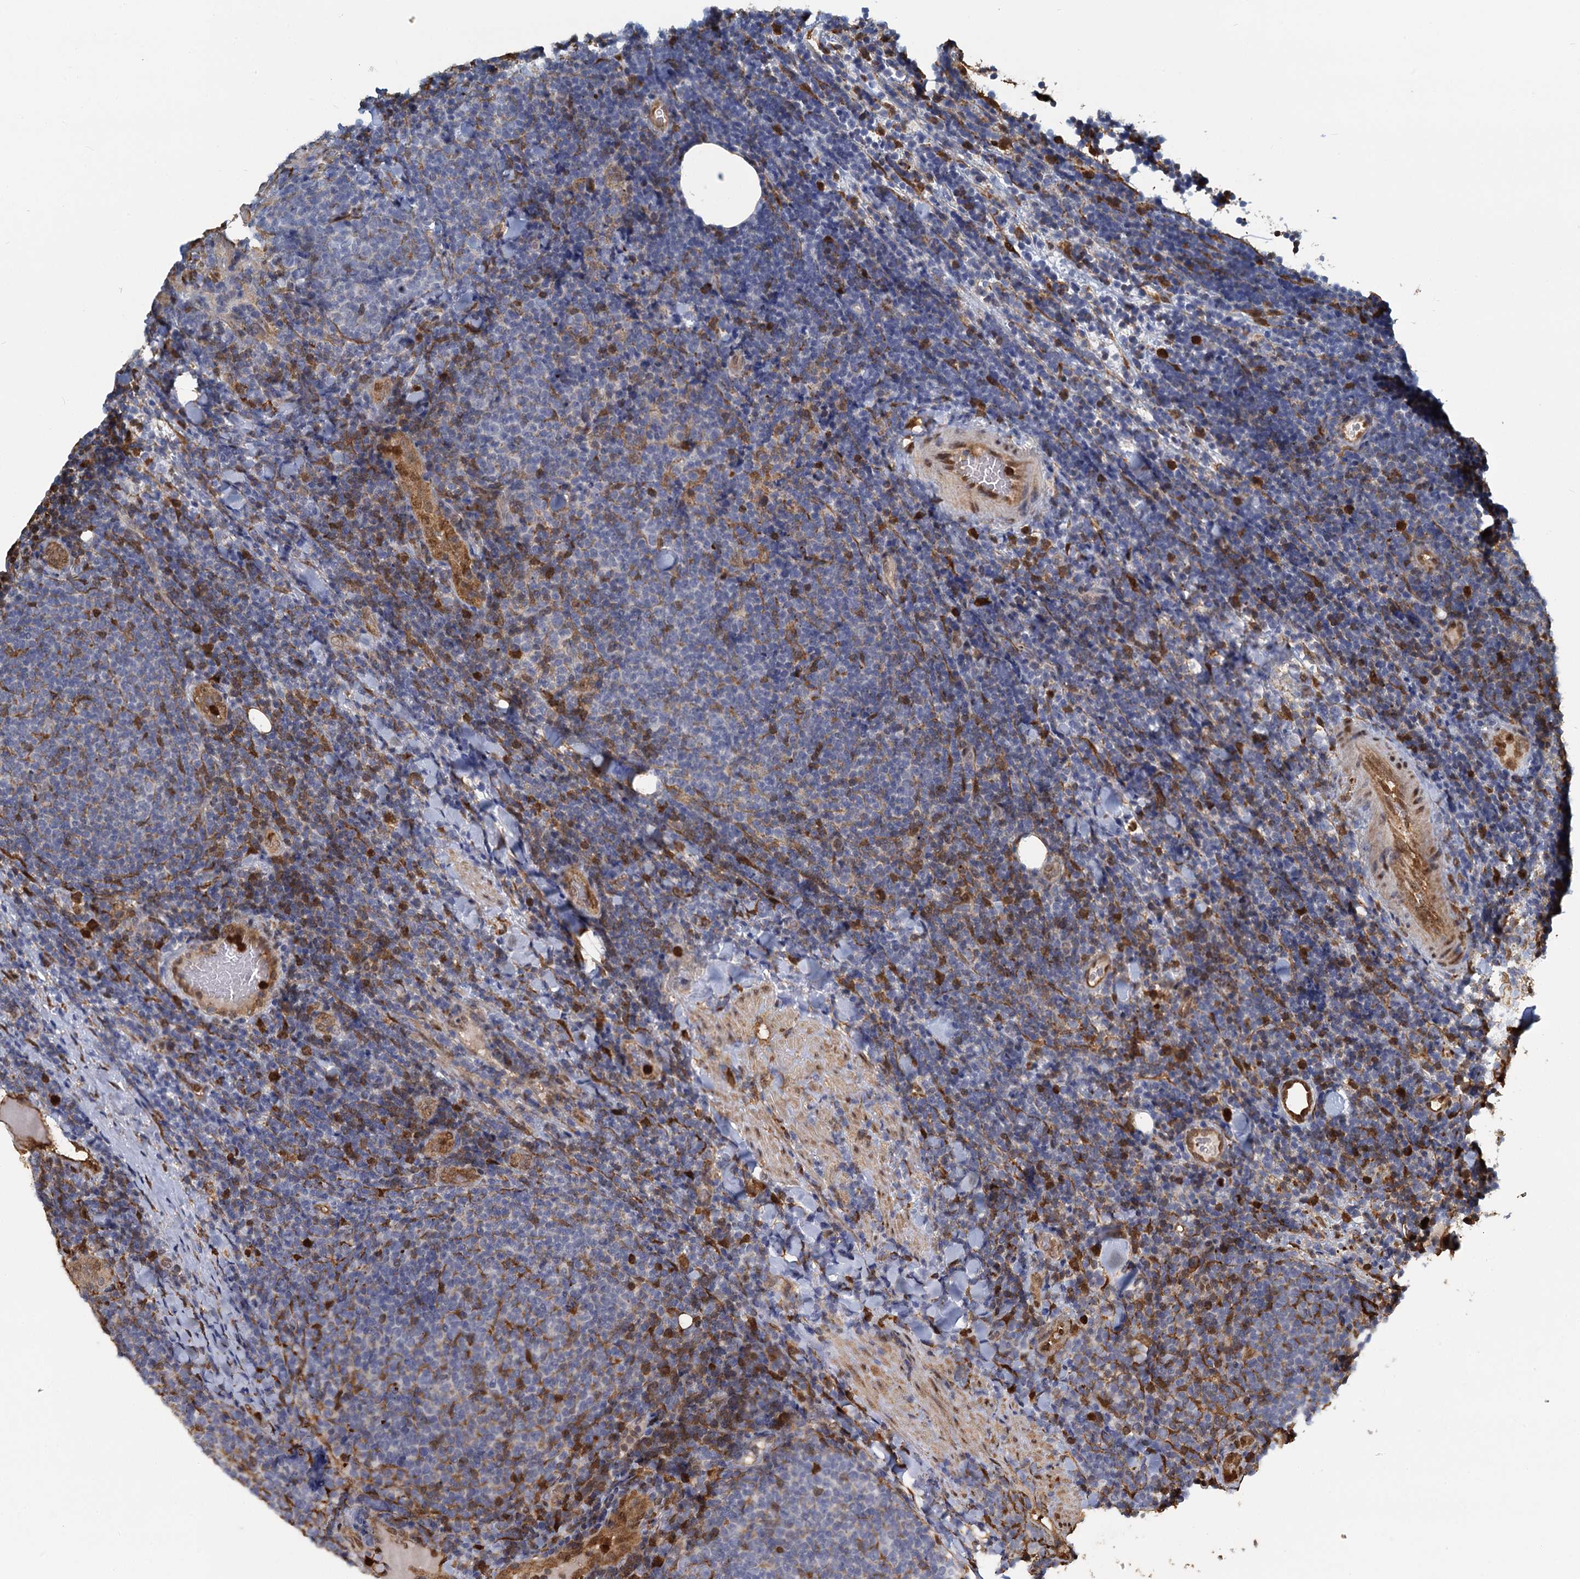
{"staining": {"intensity": "negative", "quantity": "none", "location": "none"}, "tissue": "lymphoma", "cell_type": "Tumor cells", "image_type": "cancer", "snomed": [{"axis": "morphology", "description": "Malignant lymphoma, non-Hodgkin's type, Low grade"}, {"axis": "topography", "description": "Lymph node"}], "caption": "A micrograph of low-grade malignant lymphoma, non-Hodgkin's type stained for a protein displays no brown staining in tumor cells.", "gene": "S100A6", "patient": {"sex": "male", "age": 66}}